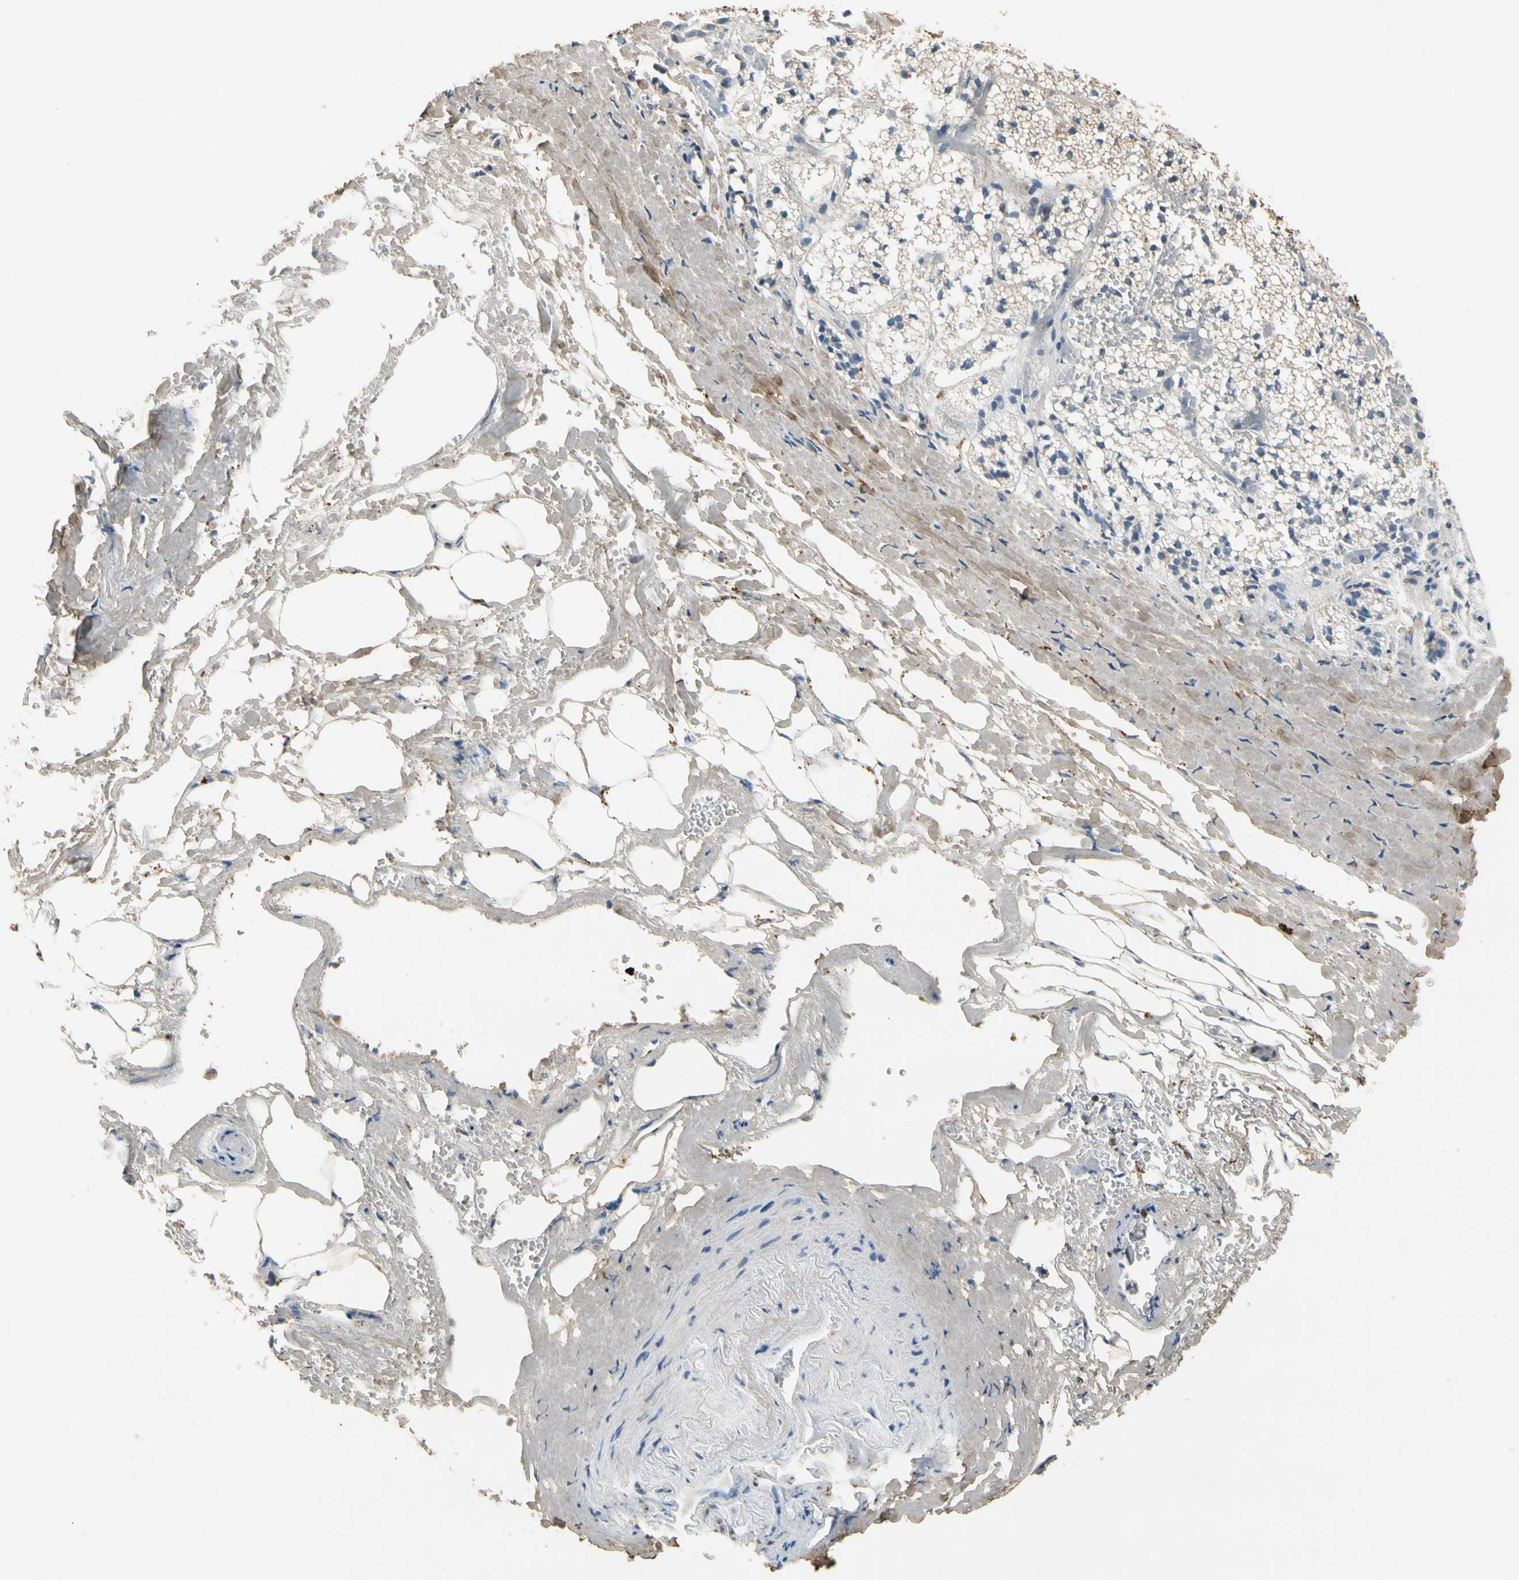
{"staining": {"intensity": "strong", "quantity": ">75%", "location": "cytoplasmic/membranous"}, "tissue": "adrenal gland", "cell_type": "Glandular cells", "image_type": "normal", "snomed": [{"axis": "morphology", "description": "Normal tissue, NOS"}, {"axis": "topography", "description": "Adrenal gland"}], "caption": "An immunohistochemistry micrograph of unremarkable tissue is shown. Protein staining in brown shows strong cytoplasmic/membranous positivity in adrenal gland within glandular cells. The protein of interest is stained brown, and the nuclei are stained in blue (DAB IHC with brightfield microscopy, high magnification).", "gene": "MST1R", "patient": {"sex": "male", "age": 53}}